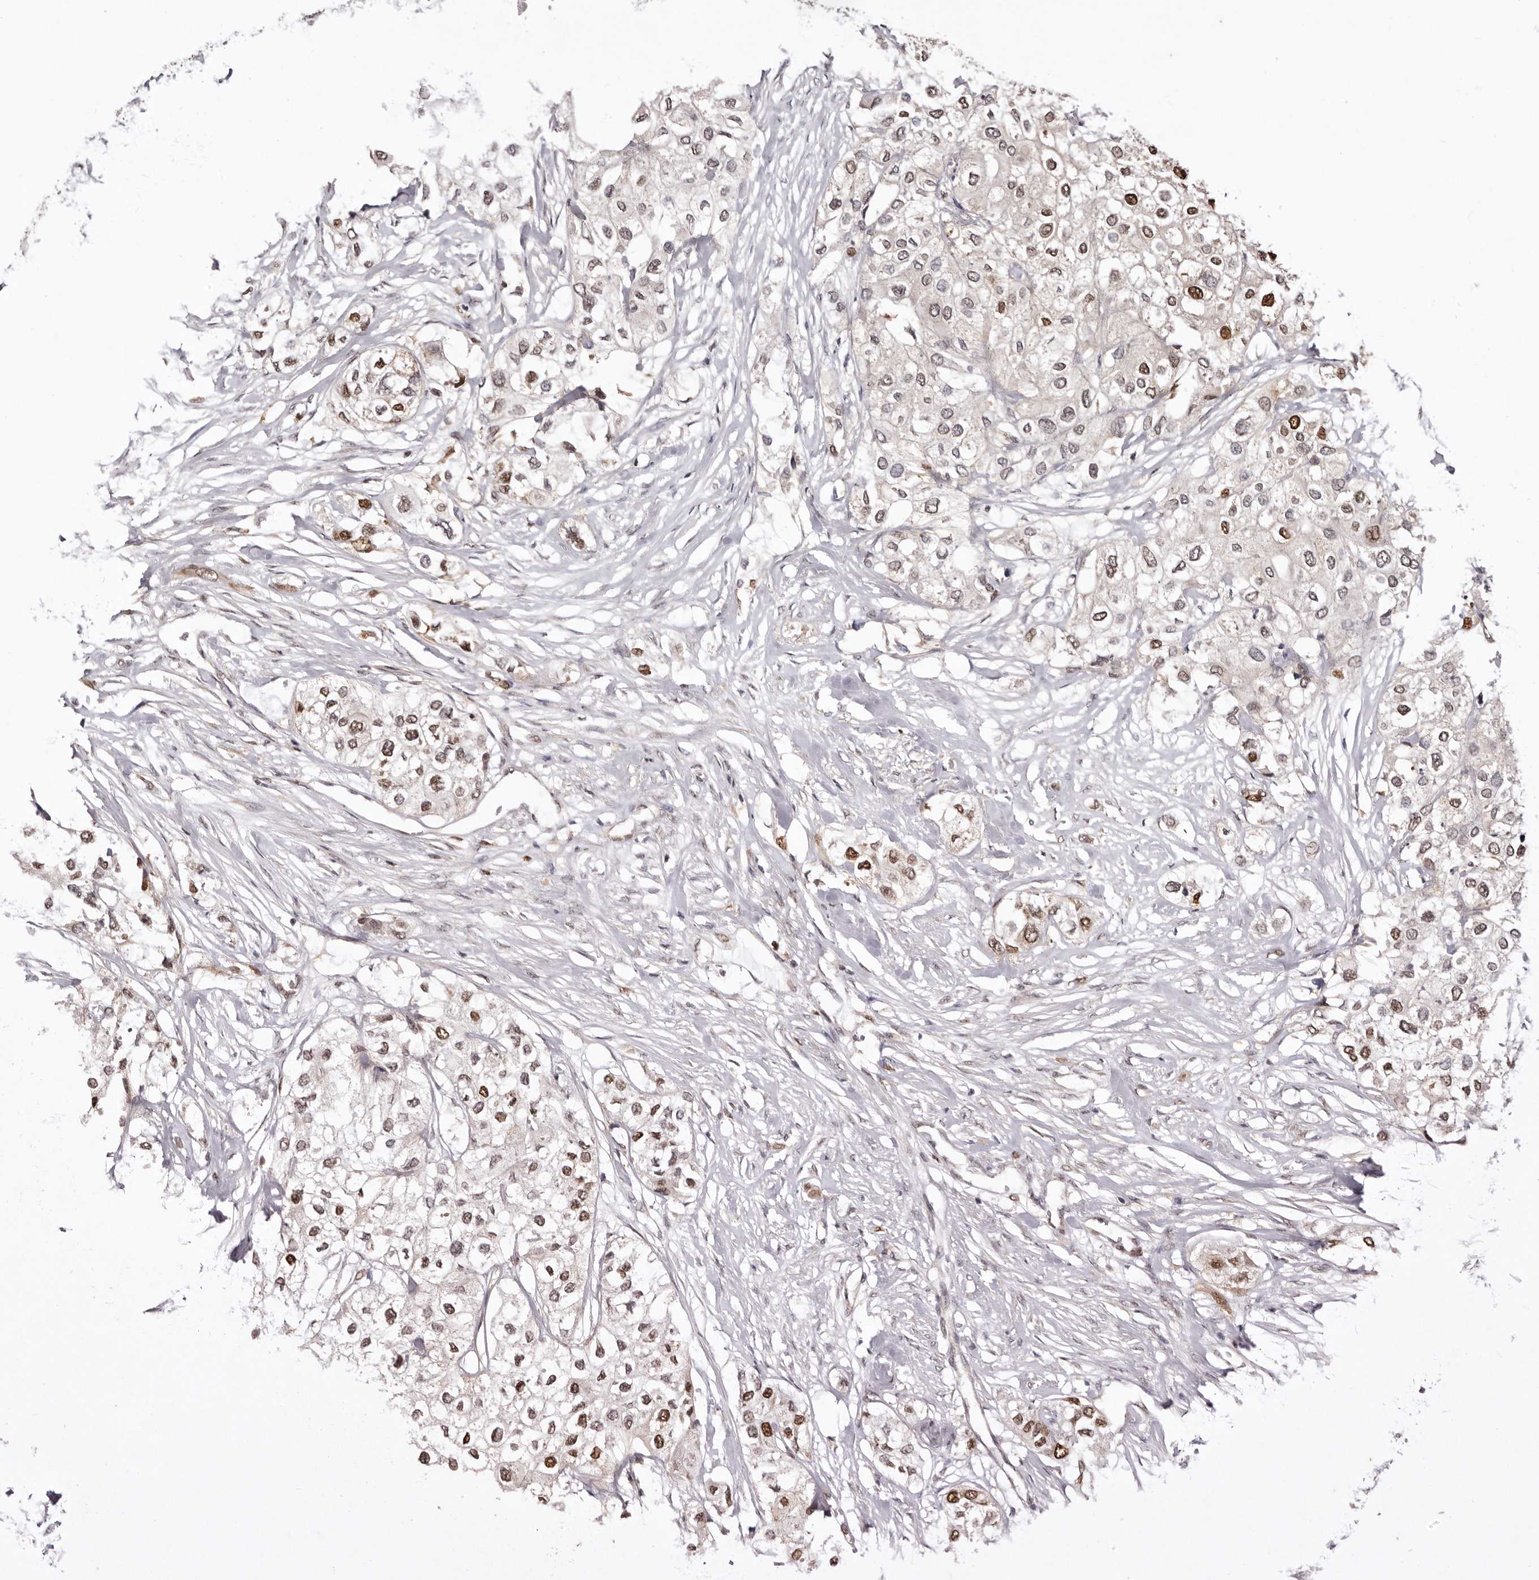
{"staining": {"intensity": "moderate", "quantity": ">75%", "location": "nuclear"}, "tissue": "urothelial cancer", "cell_type": "Tumor cells", "image_type": "cancer", "snomed": [{"axis": "morphology", "description": "Urothelial carcinoma, High grade"}, {"axis": "topography", "description": "Urinary bladder"}], "caption": "Urothelial cancer stained for a protein demonstrates moderate nuclear positivity in tumor cells.", "gene": "NOTCH1", "patient": {"sex": "male", "age": 64}}